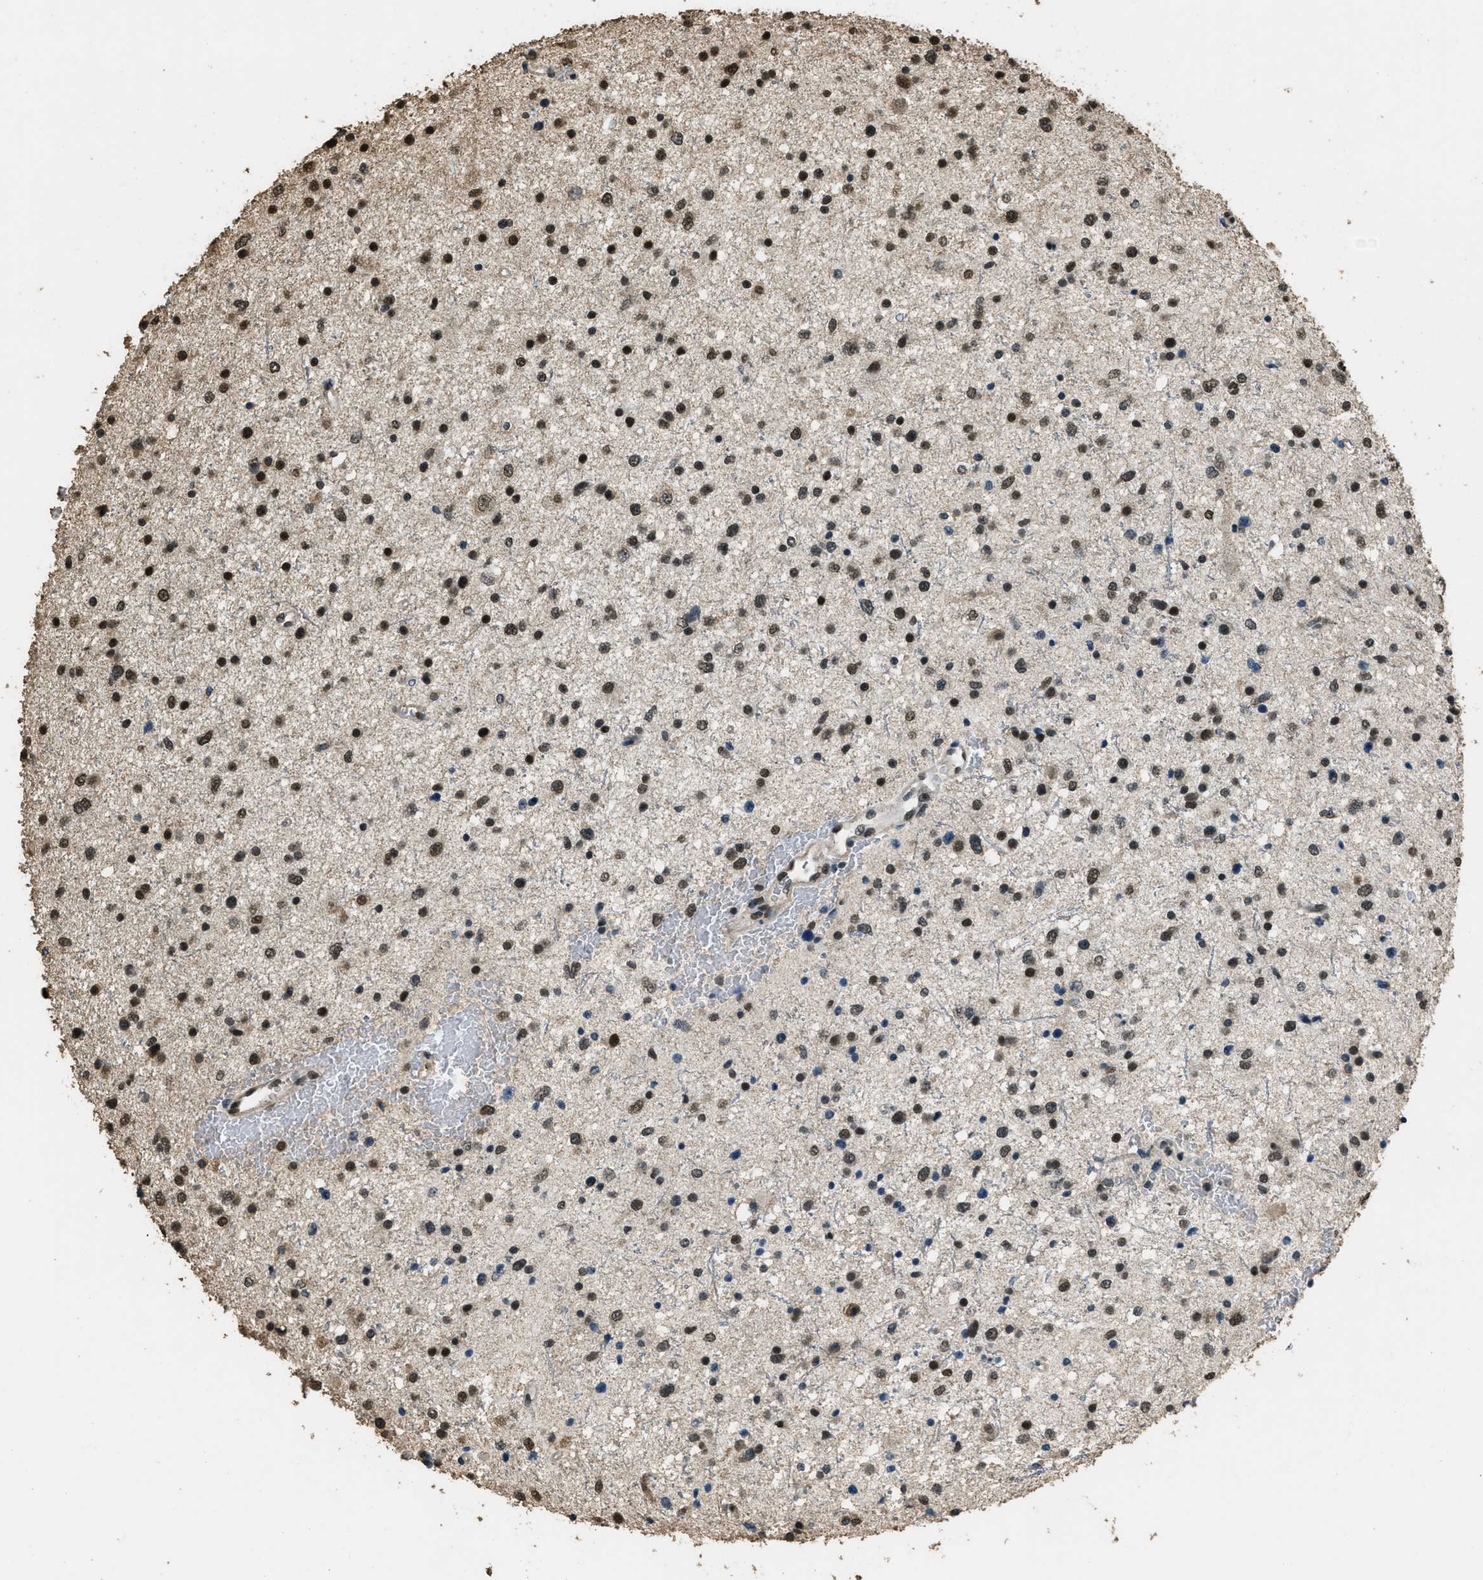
{"staining": {"intensity": "strong", "quantity": ">75%", "location": "nuclear"}, "tissue": "glioma", "cell_type": "Tumor cells", "image_type": "cancer", "snomed": [{"axis": "morphology", "description": "Glioma, malignant, Low grade"}, {"axis": "topography", "description": "Brain"}], "caption": "Immunohistochemical staining of glioma displays high levels of strong nuclear staining in about >75% of tumor cells.", "gene": "MYB", "patient": {"sex": "female", "age": 37}}